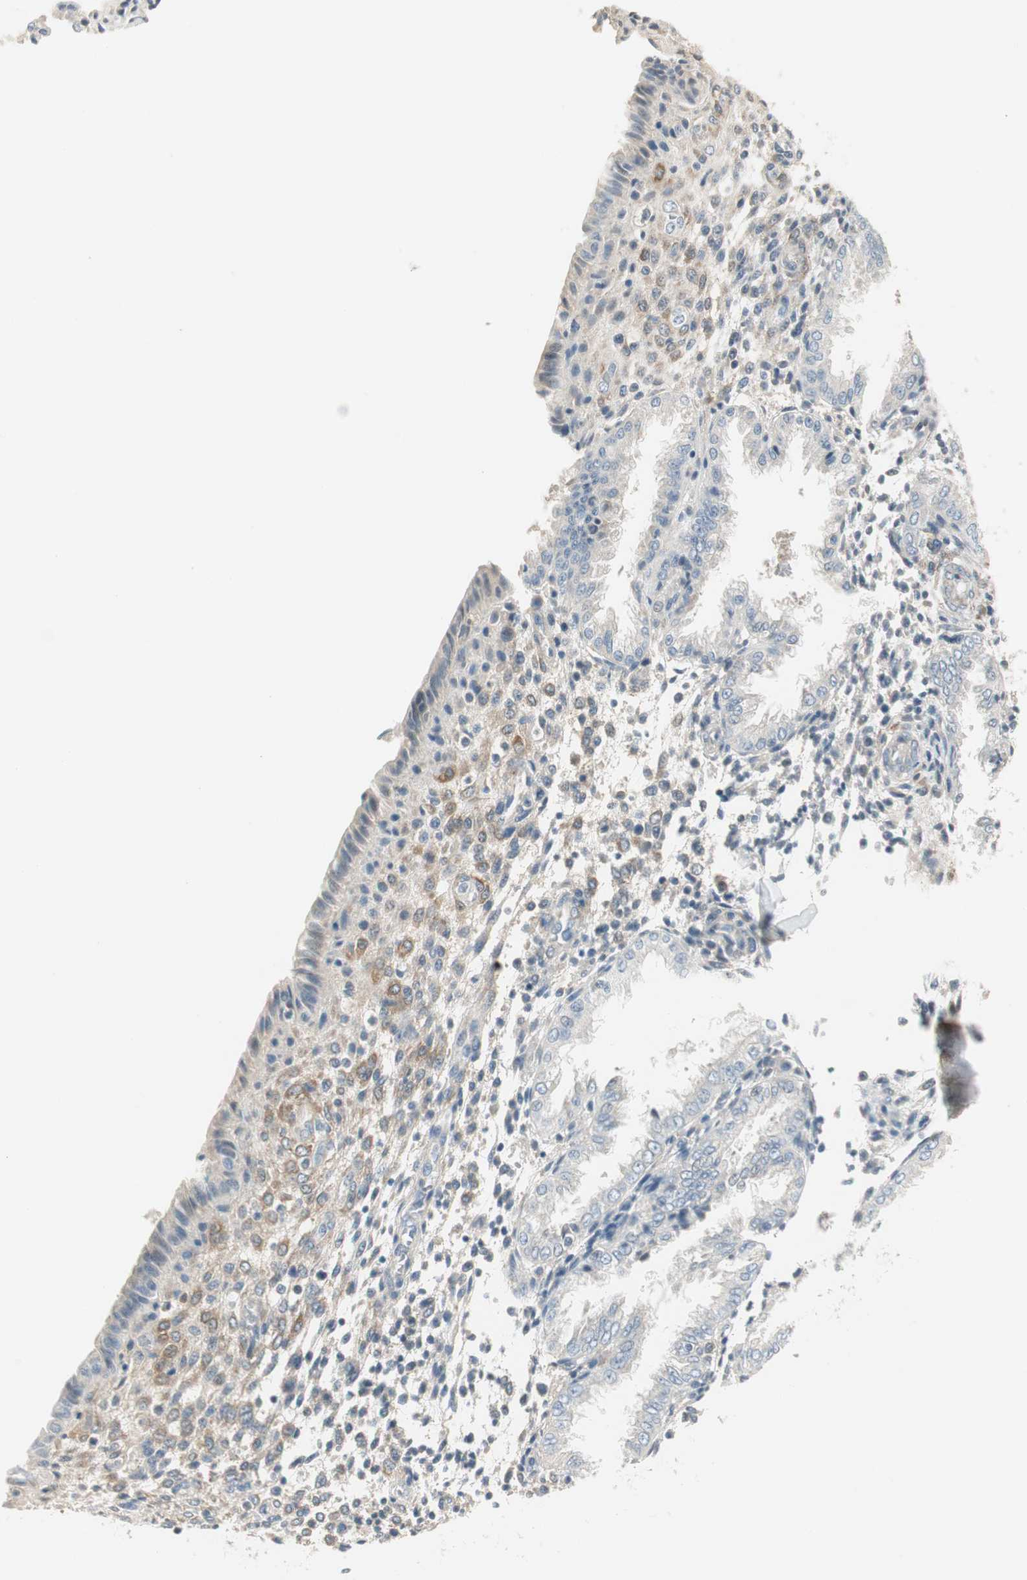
{"staining": {"intensity": "weak", "quantity": "<25%", "location": "cytoplasmic/membranous"}, "tissue": "endometrium", "cell_type": "Cells in endometrial stroma", "image_type": "normal", "snomed": [{"axis": "morphology", "description": "Normal tissue, NOS"}, {"axis": "topography", "description": "Endometrium"}], "caption": "Protein analysis of normal endometrium shows no significant staining in cells in endometrial stroma.", "gene": "STON1", "patient": {"sex": "female", "age": 33}}